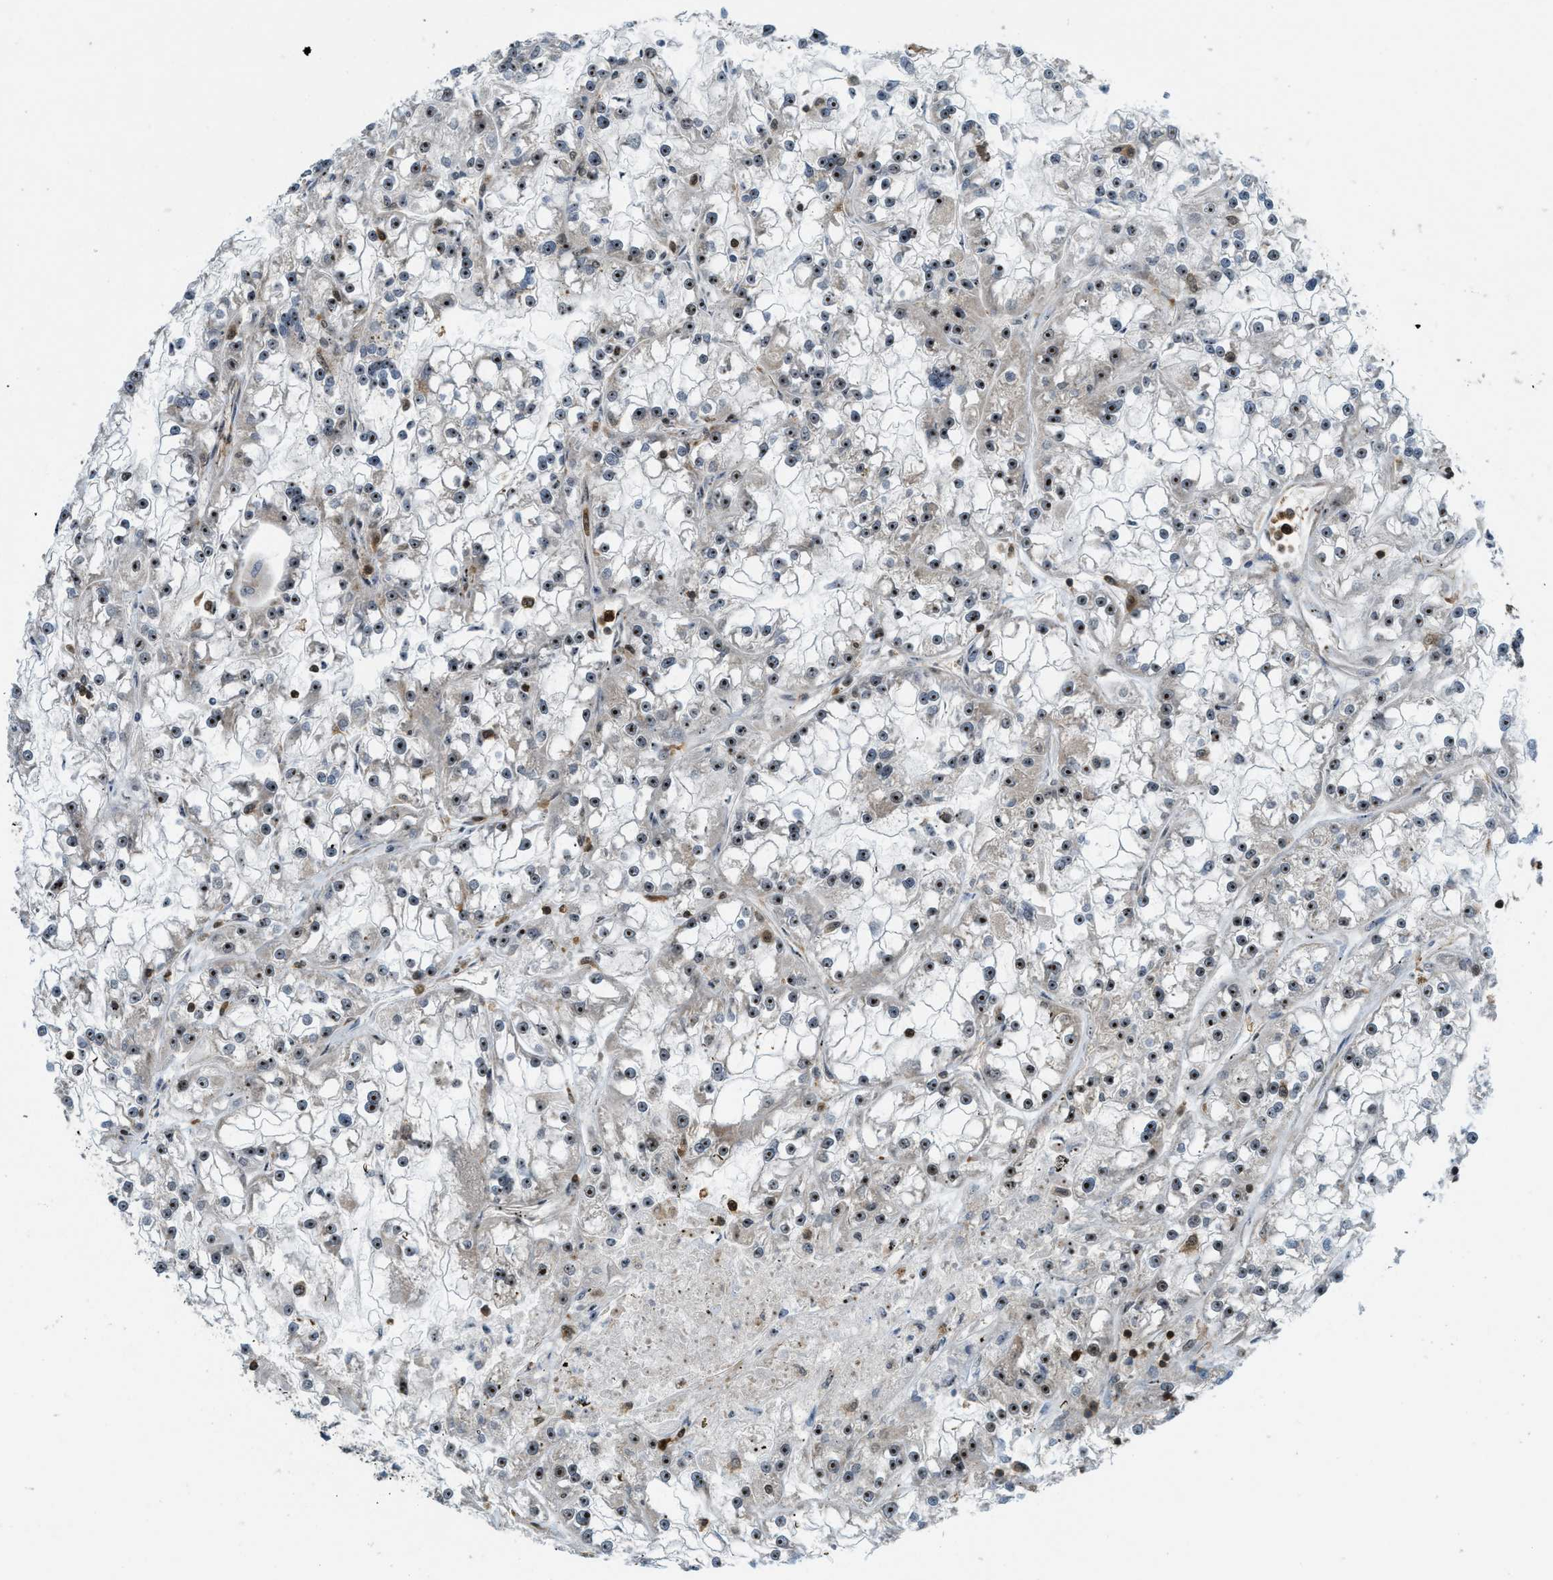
{"staining": {"intensity": "moderate", "quantity": "25%-75%", "location": "nuclear"}, "tissue": "renal cancer", "cell_type": "Tumor cells", "image_type": "cancer", "snomed": [{"axis": "morphology", "description": "Adenocarcinoma, NOS"}, {"axis": "topography", "description": "Kidney"}], "caption": "Protein expression analysis of human renal cancer (adenocarcinoma) reveals moderate nuclear expression in about 25%-75% of tumor cells.", "gene": "E2F1", "patient": {"sex": "female", "age": 52}}